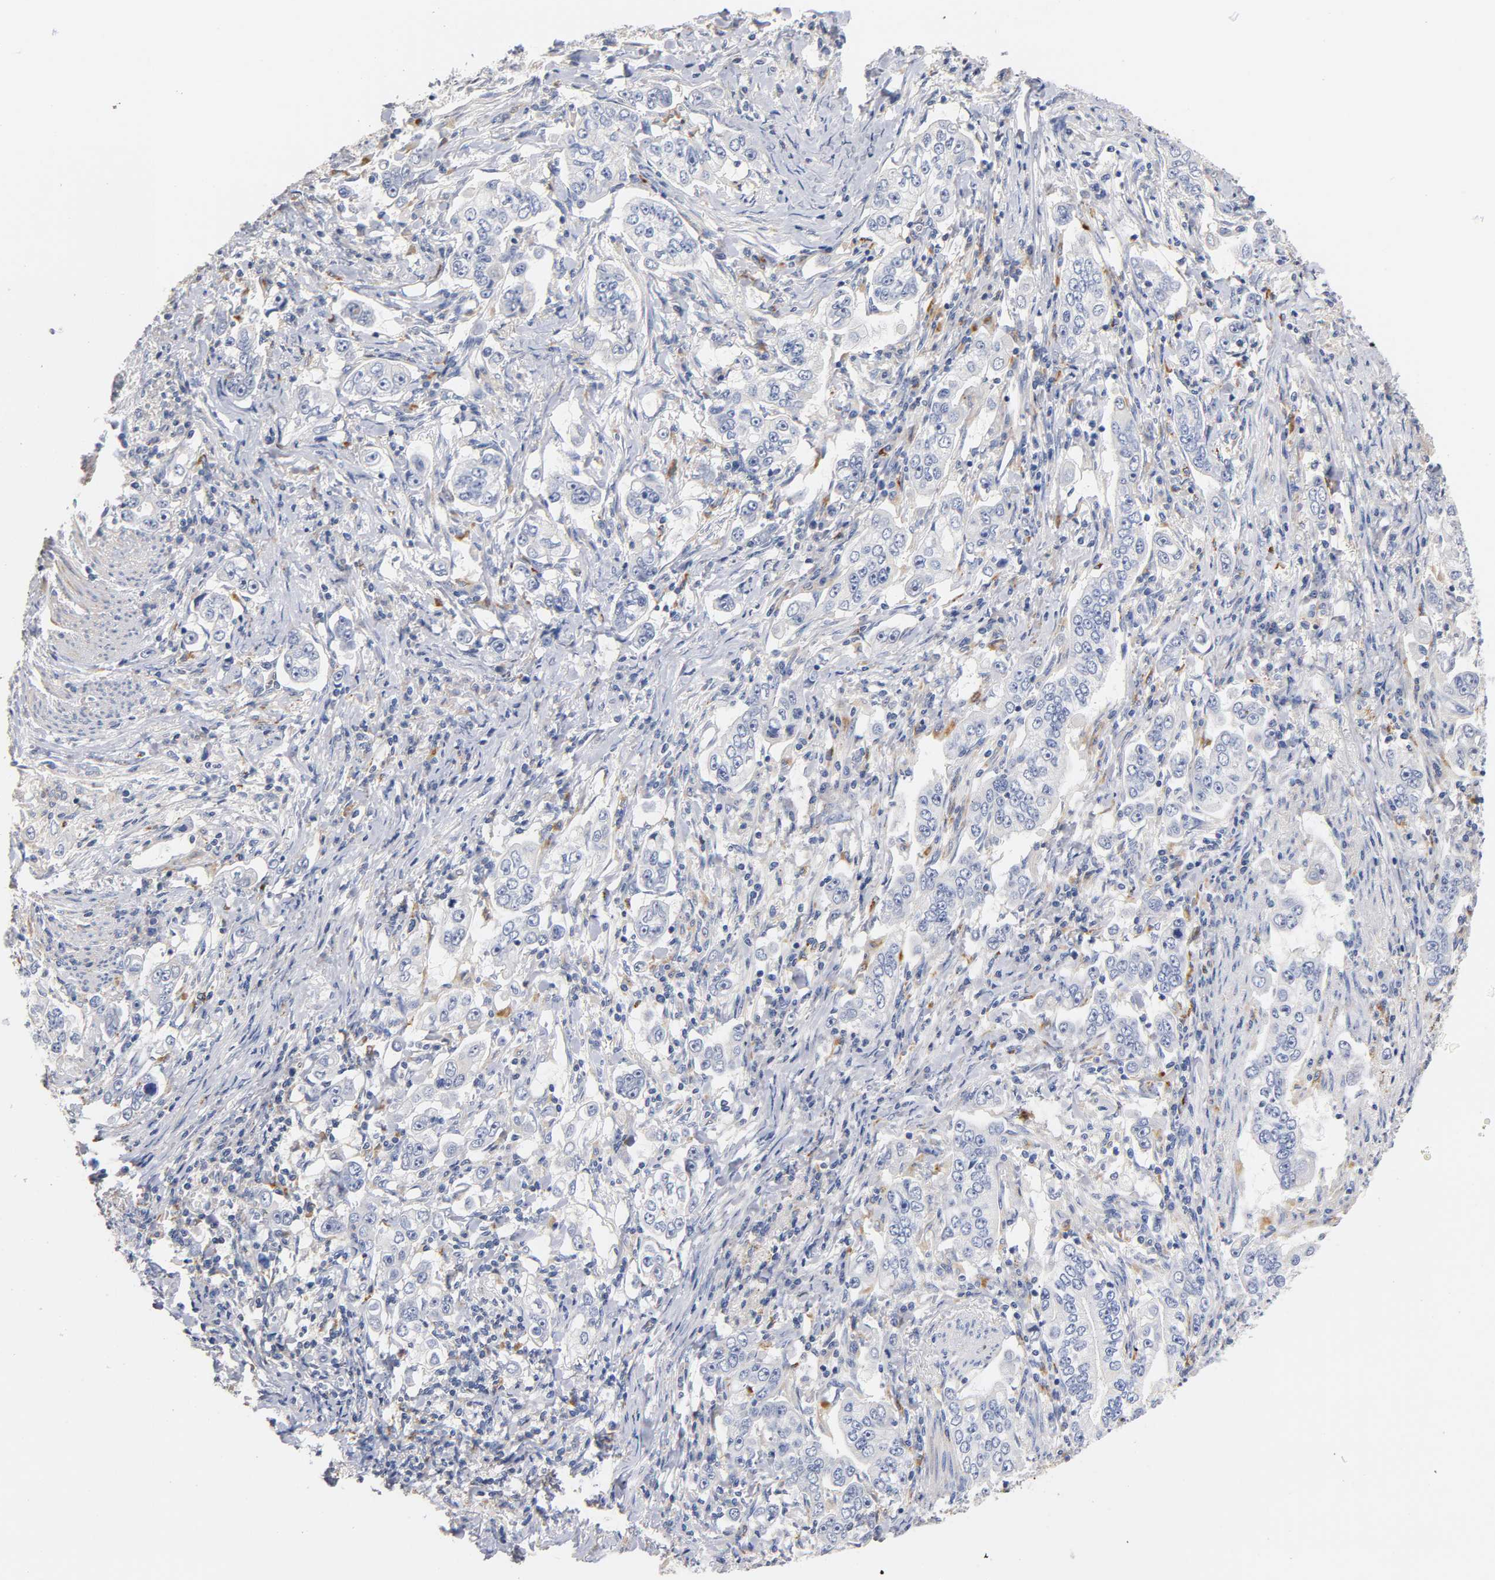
{"staining": {"intensity": "negative", "quantity": "none", "location": "none"}, "tissue": "stomach cancer", "cell_type": "Tumor cells", "image_type": "cancer", "snomed": [{"axis": "morphology", "description": "Adenocarcinoma, NOS"}, {"axis": "topography", "description": "Stomach, lower"}], "caption": "This is an immunohistochemistry (IHC) image of human stomach cancer (adenocarcinoma). There is no staining in tumor cells.", "gene": "SEMA5A", "patient": {"sex": "female", "age": 72}}